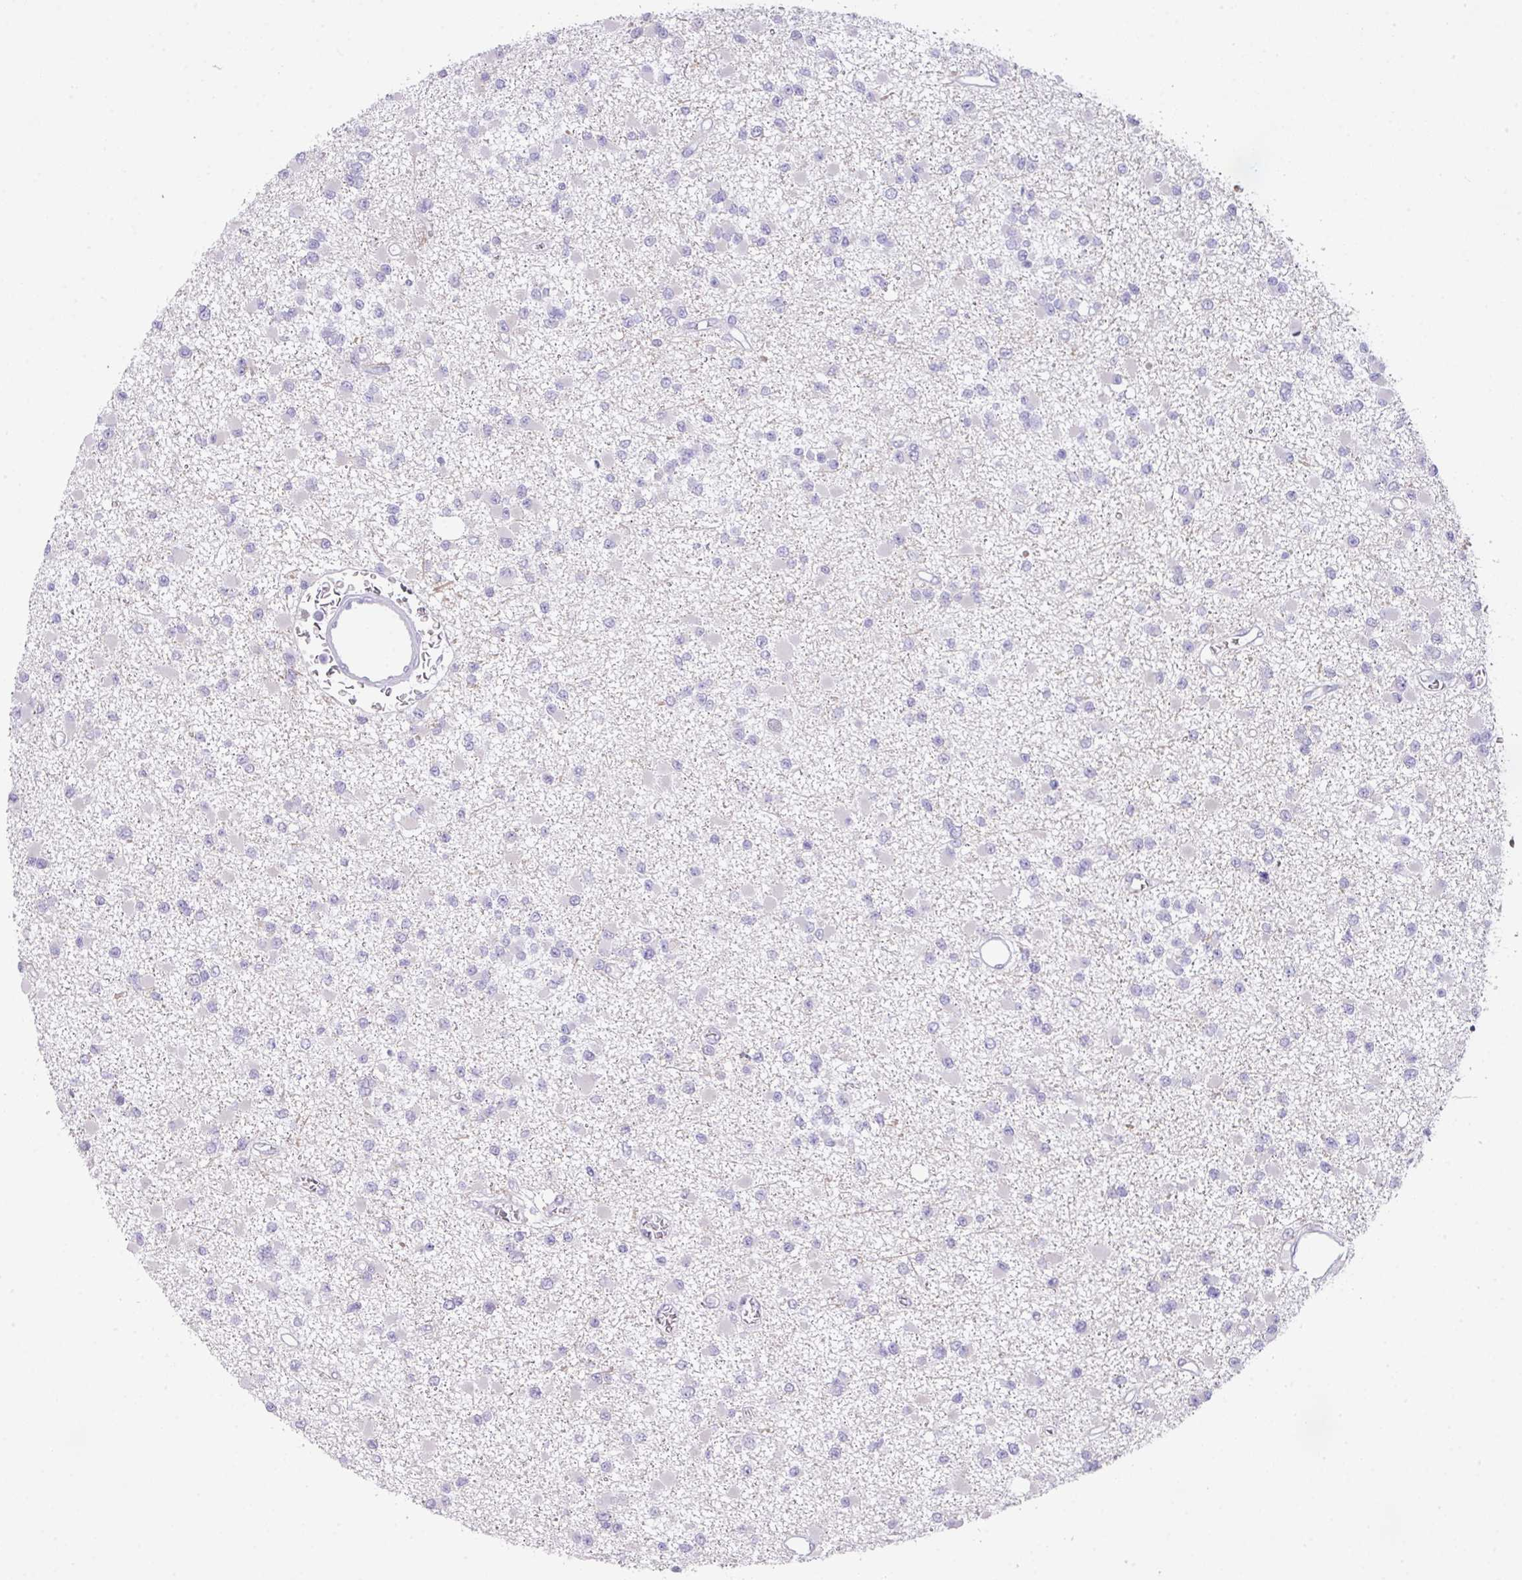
{"staining": {"intensity": "negative", "quantity": "none", "location": "none"}, "tissue": "glioma", "cell_type": "Tumor cells", "image_type": "cancer", "snomed": [{"axis": "morphology", "description": "Glioma, malignant, Low grade"}, {"axis": "topography", "description": "Brain"}], "caption": "Tumor cells show no significant protein positivity in glioma.", "gene": "ANKRD13B", "patient": {"sex": "female", "age": 22}}